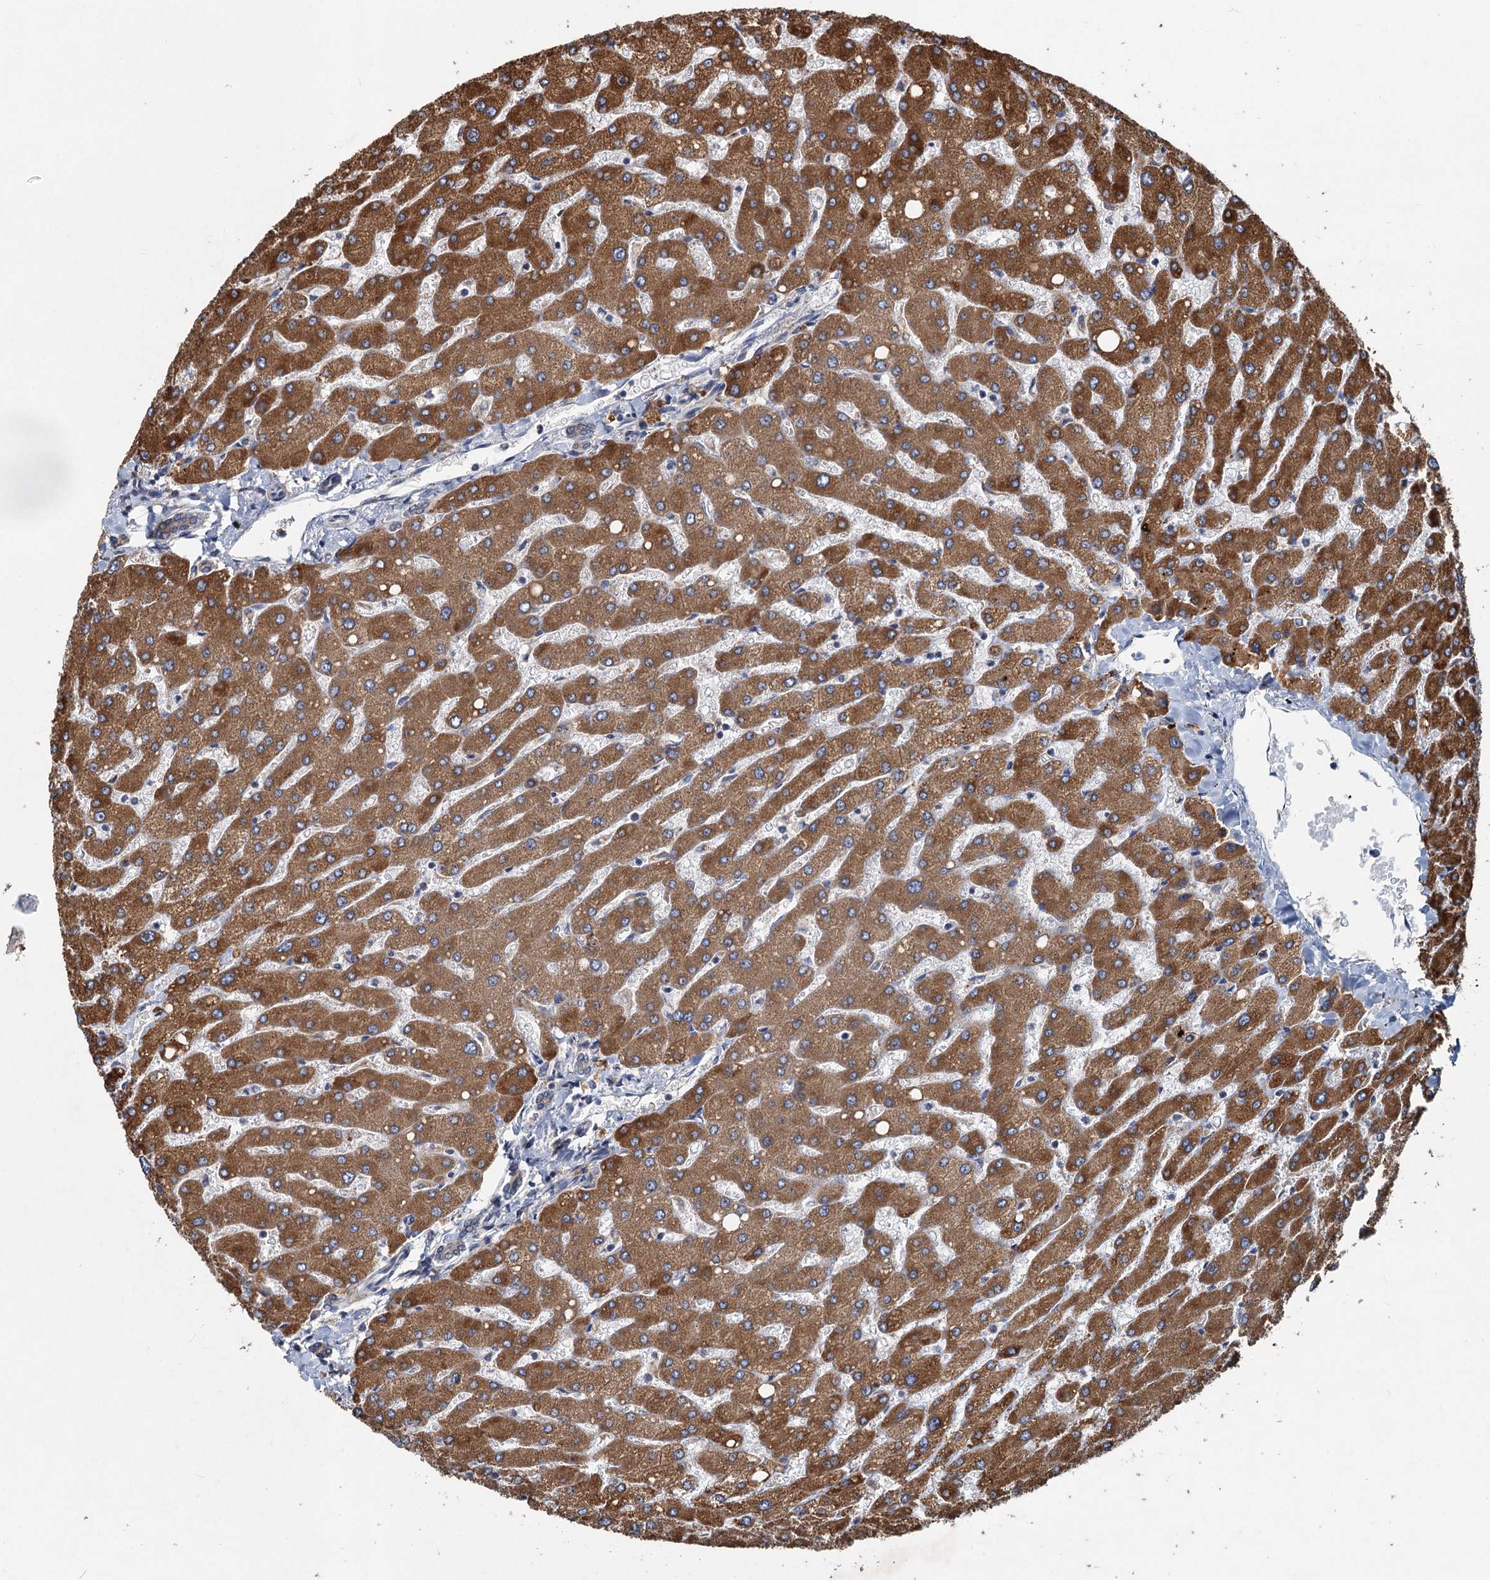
{"staining": {"intensity": "weak", "quantity": "25%-75%", "location": "cytoplasmic/membranous"}, "tissue": "liver", "cell_type": "Cholangiocytes", "image_type": "normal", "snomed": [{"axis": "morphology", "description": "Normal tissue, NOS"}, {"axis": "topography", "description": "Liver"}], "caption": "Cholangiocytes exhibit low levels of weak cytoplasmic/membranous staining in approximately 25%-75% of cells in benign liver.", "gene": "OTUB1", "patient": {"sex": "male", "age": 55}}